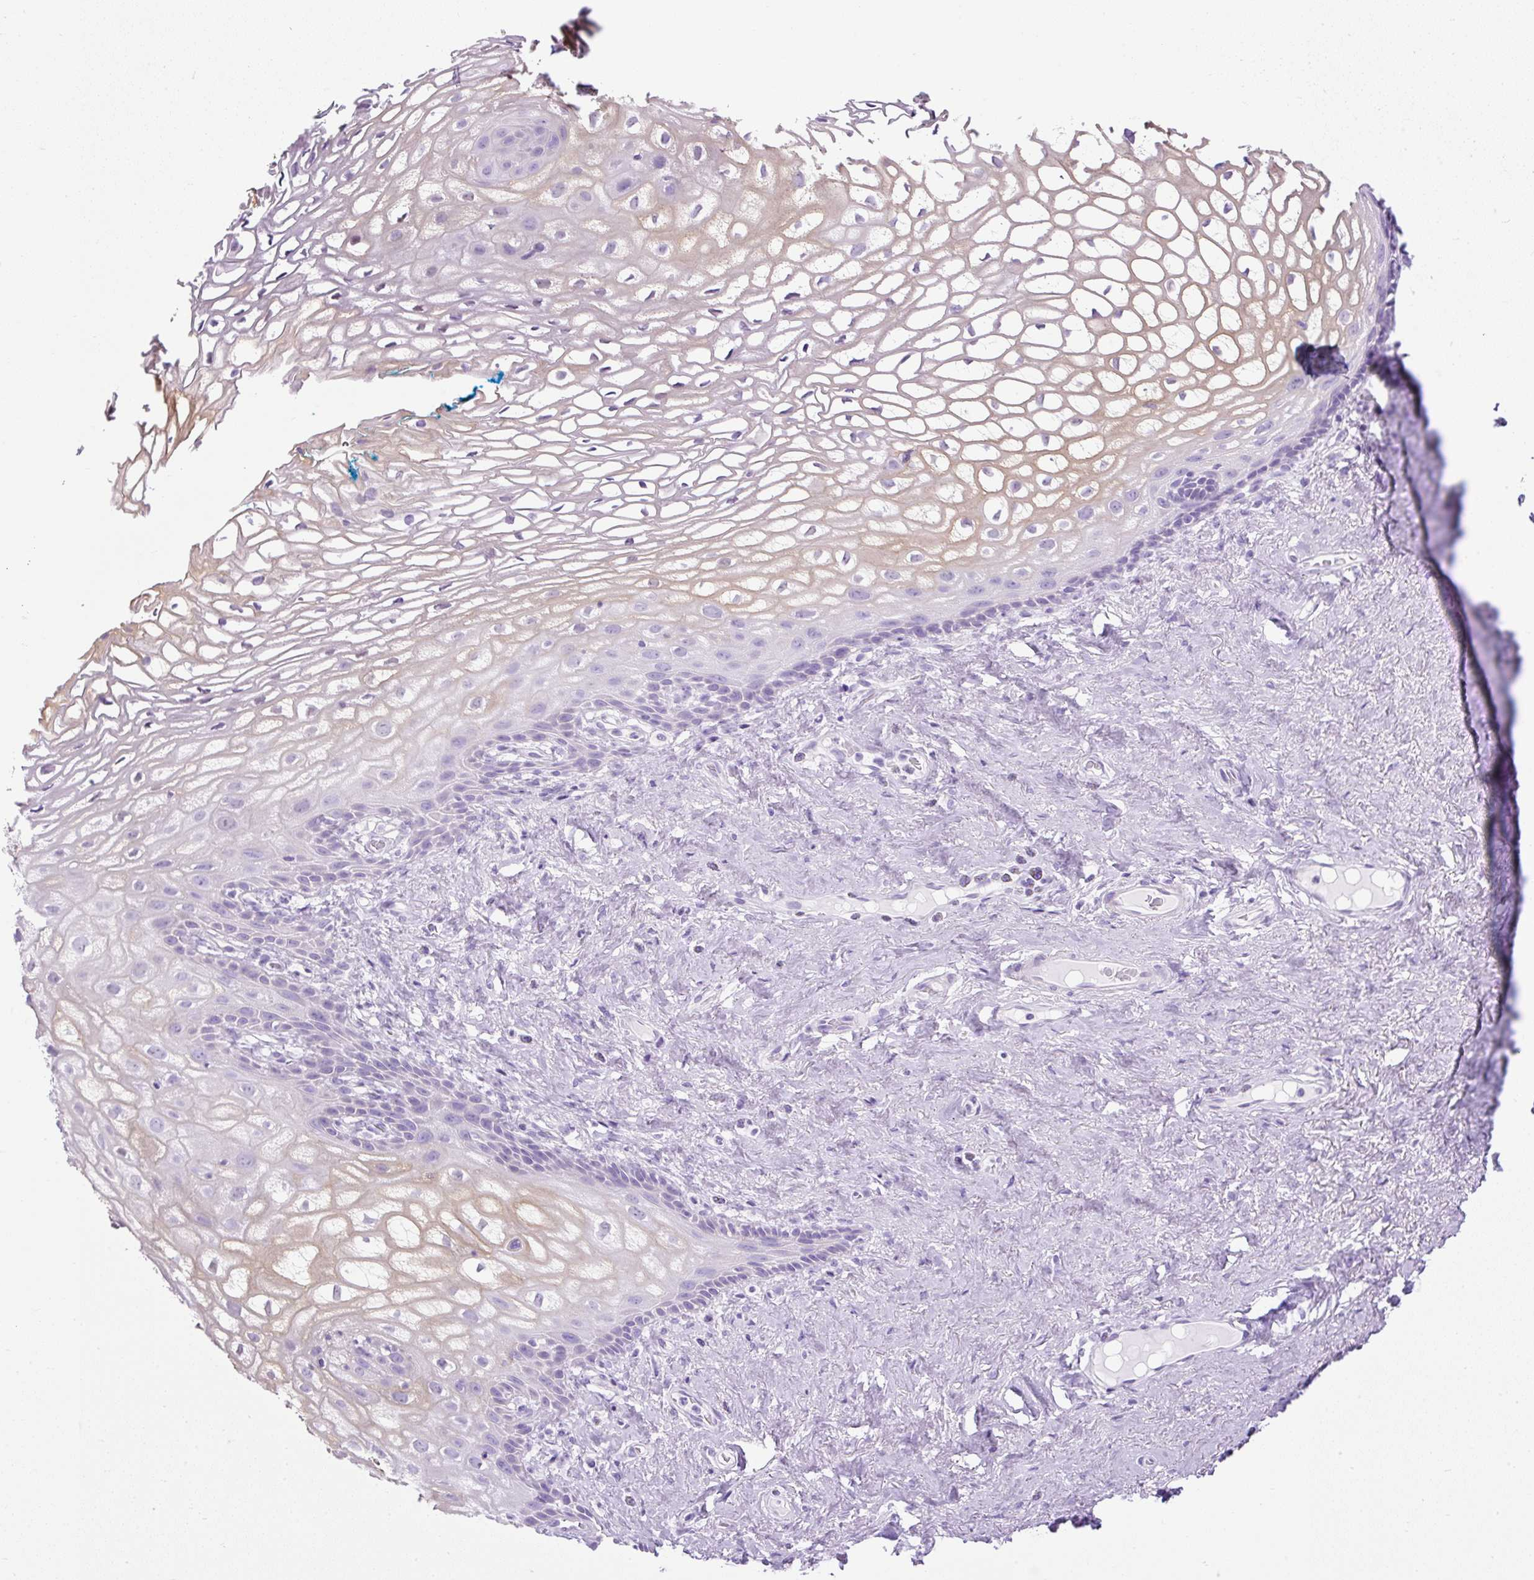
{"staining": {"intensity": "weak", "quantity": "<25%", "location": "cytoplasmic/membranous"}, "tissue": "vagina", "cell_type": "Squamous epithelial cells", "image_type": "normal", "snomed": [{"axis": "morphology", "description": "Normal tissue, NOS"}, {"axis": "morphology", "description": "Adenocarcinoma, NOS"}, {"axis": "topography", "description": "Rectum"}, {"axis": "topography", "description": "Vagina"}, {"axis": "topography", "description": "Peripheral nerve tissue"}], "caption": "Immunohistochemistry (IHC) image of unremarkable vagina: human vagina stained with DAB exhibits no significant protein staining in squamous epithelial cells. (DAB immunohistochemistry (IHC) visualized using brightfield microscopy, high magnification).", "gene": "UPP1", "patient": {"sex": "female", "age": 71}}